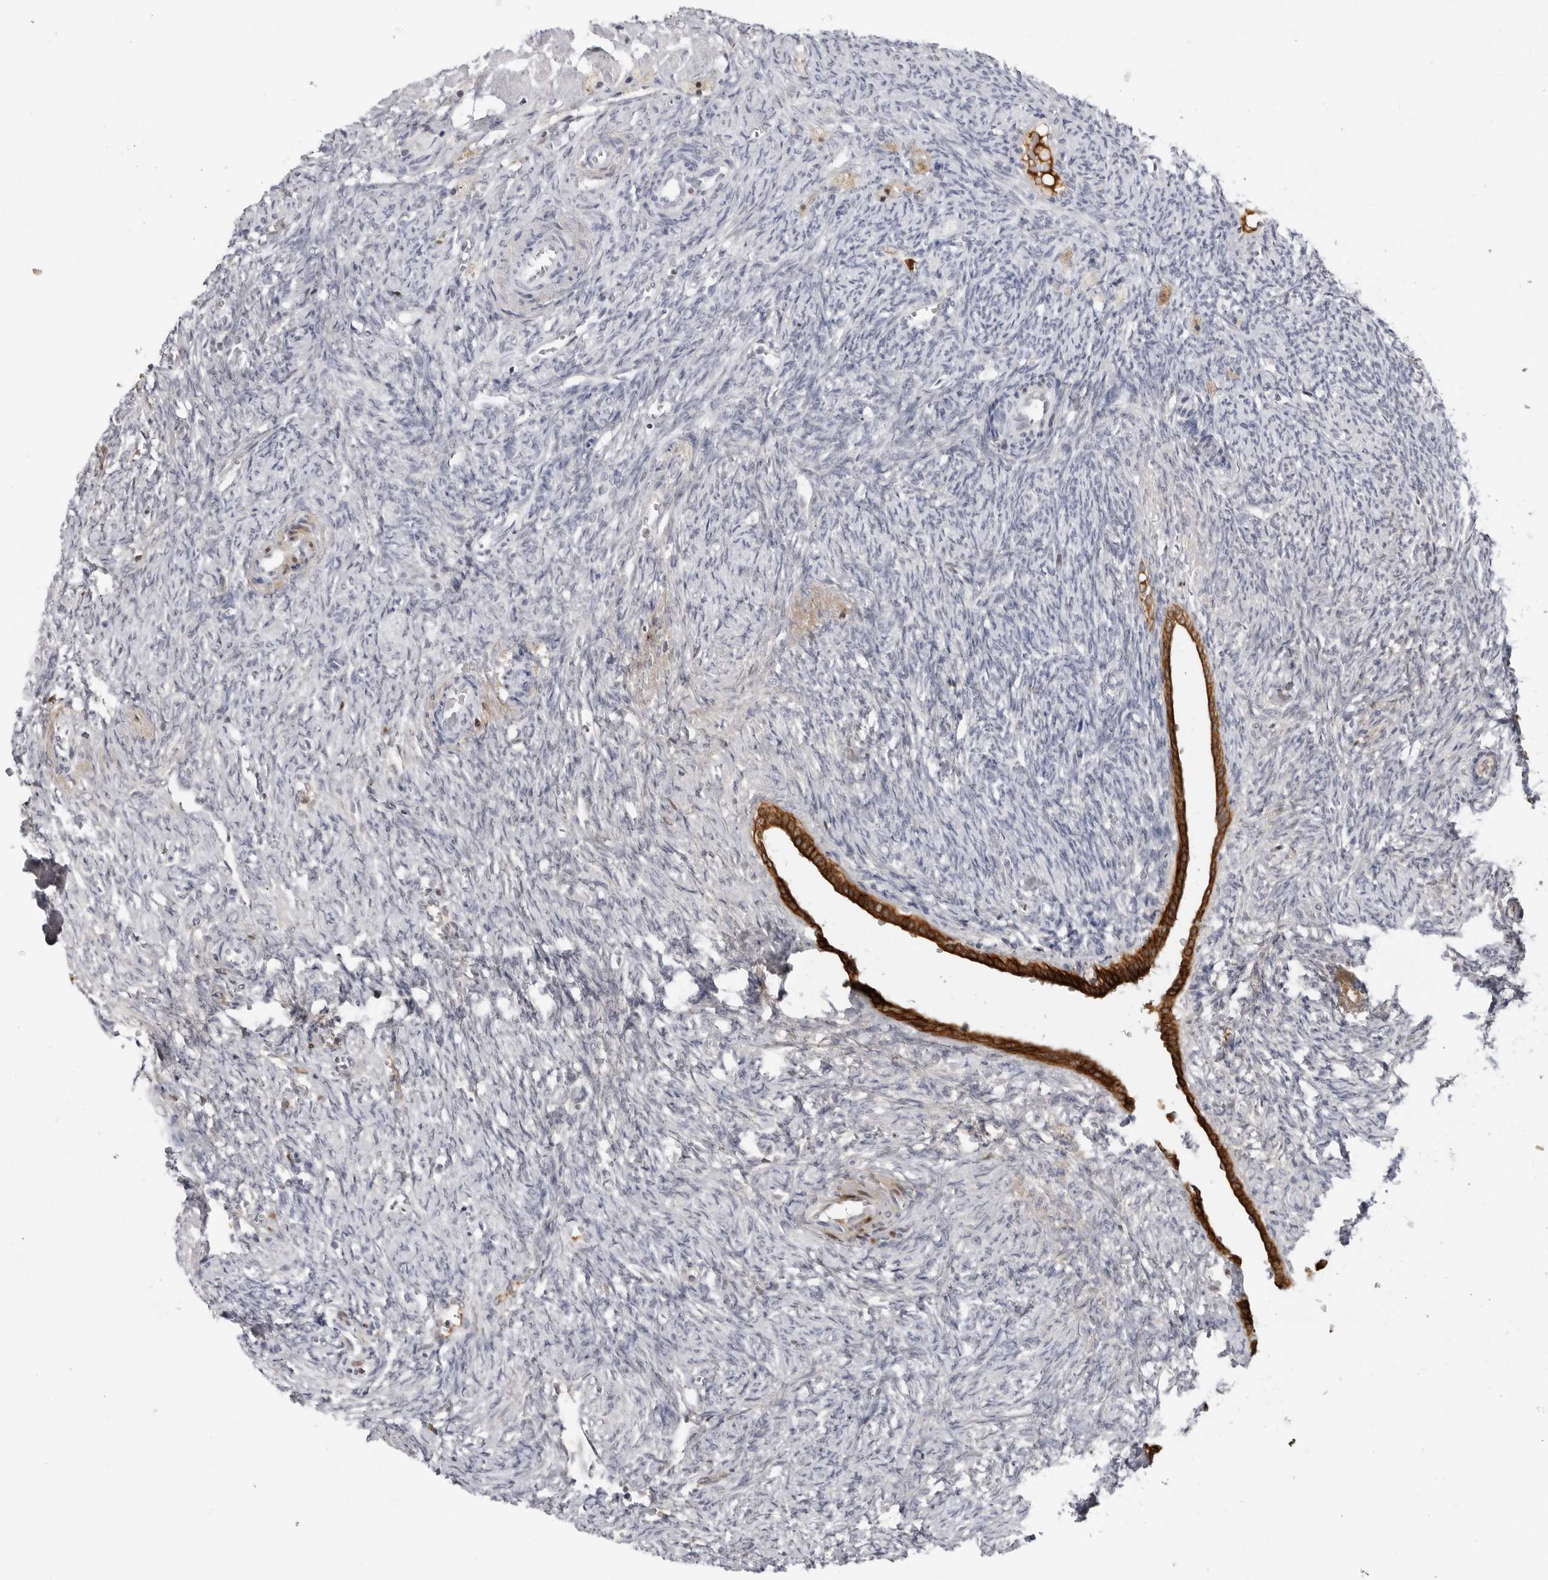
{"staining": {"intensity": "negative", "quantity": "none", "location": "none"}, "tissue": "ovary", "cell_type": "Ovarian stroma cells", "image_type": "normal", "snomed": [{"axis": "morphology", "description": "Normal tissue, NOS"}, {"axis": "topography", "description": "Ovary"}], "caption": "IHC image of unremarkable ovary stained for a protein (brown), which exhibits no positivity in ovarian stroma cells. (DAB immunohistochemistry with hematoxylin counter stain).", "gene": "SERPINF2", "patient": {"sex": "female", "age": 41}}